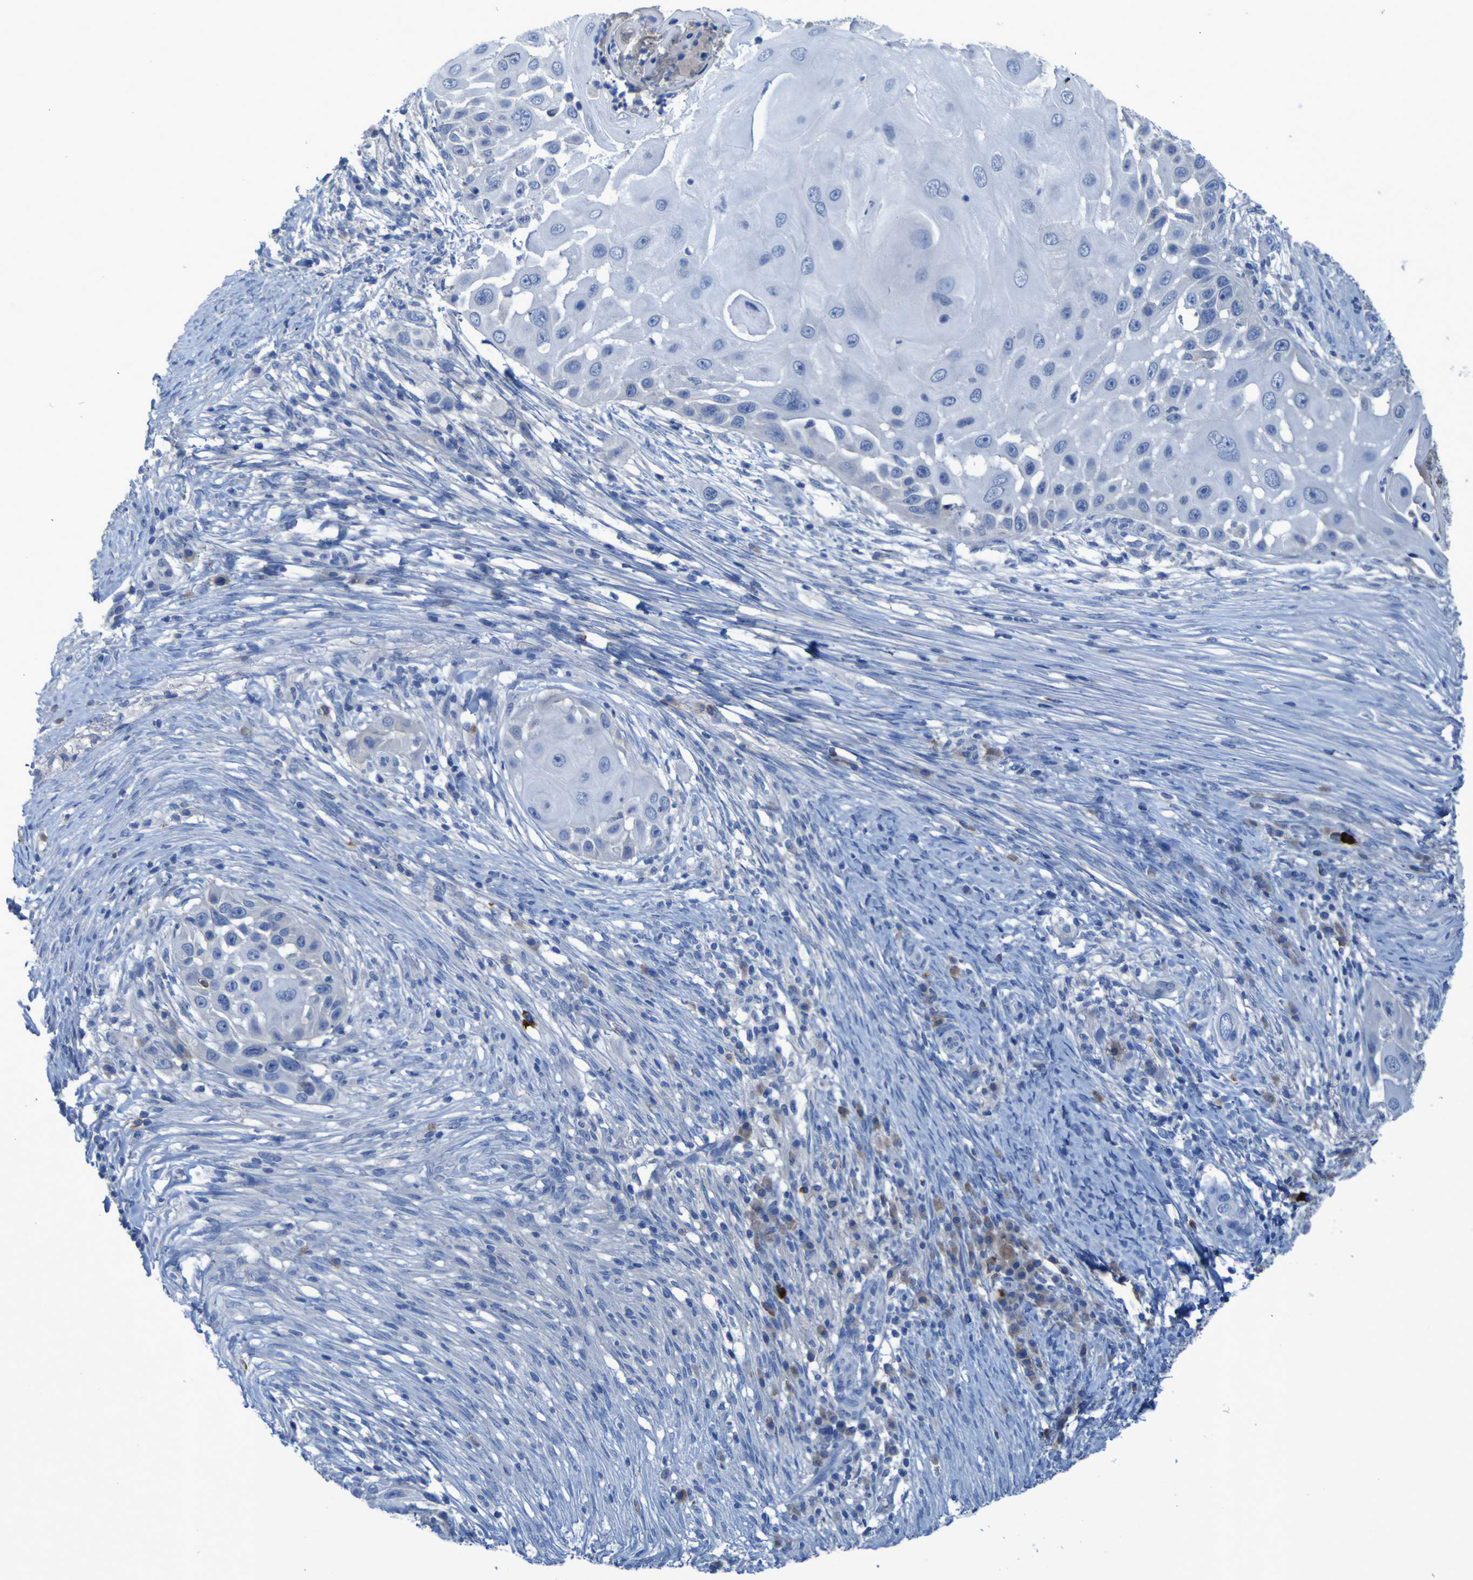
{"staining": {"intensity": "negative", "quantity": "none", "location": "none"}, "tissue": "skin cancer", "cell_type": "Tumor cells", "image_type": "cancer", "snomed": [{"axis": "morphology", "description": "Squamous cell carcinoma, NOS"}, {"axis": "topography", "description": "Skin"}], "caption": "DAB (3,3'-diaminobenzidine) immunohistochemical staining of human squamous cell carcinoma (skin) exhibits no significant expression in tumor cells.", "gene": "SGK2", "patient": {"sex": "female", "age": 44}}